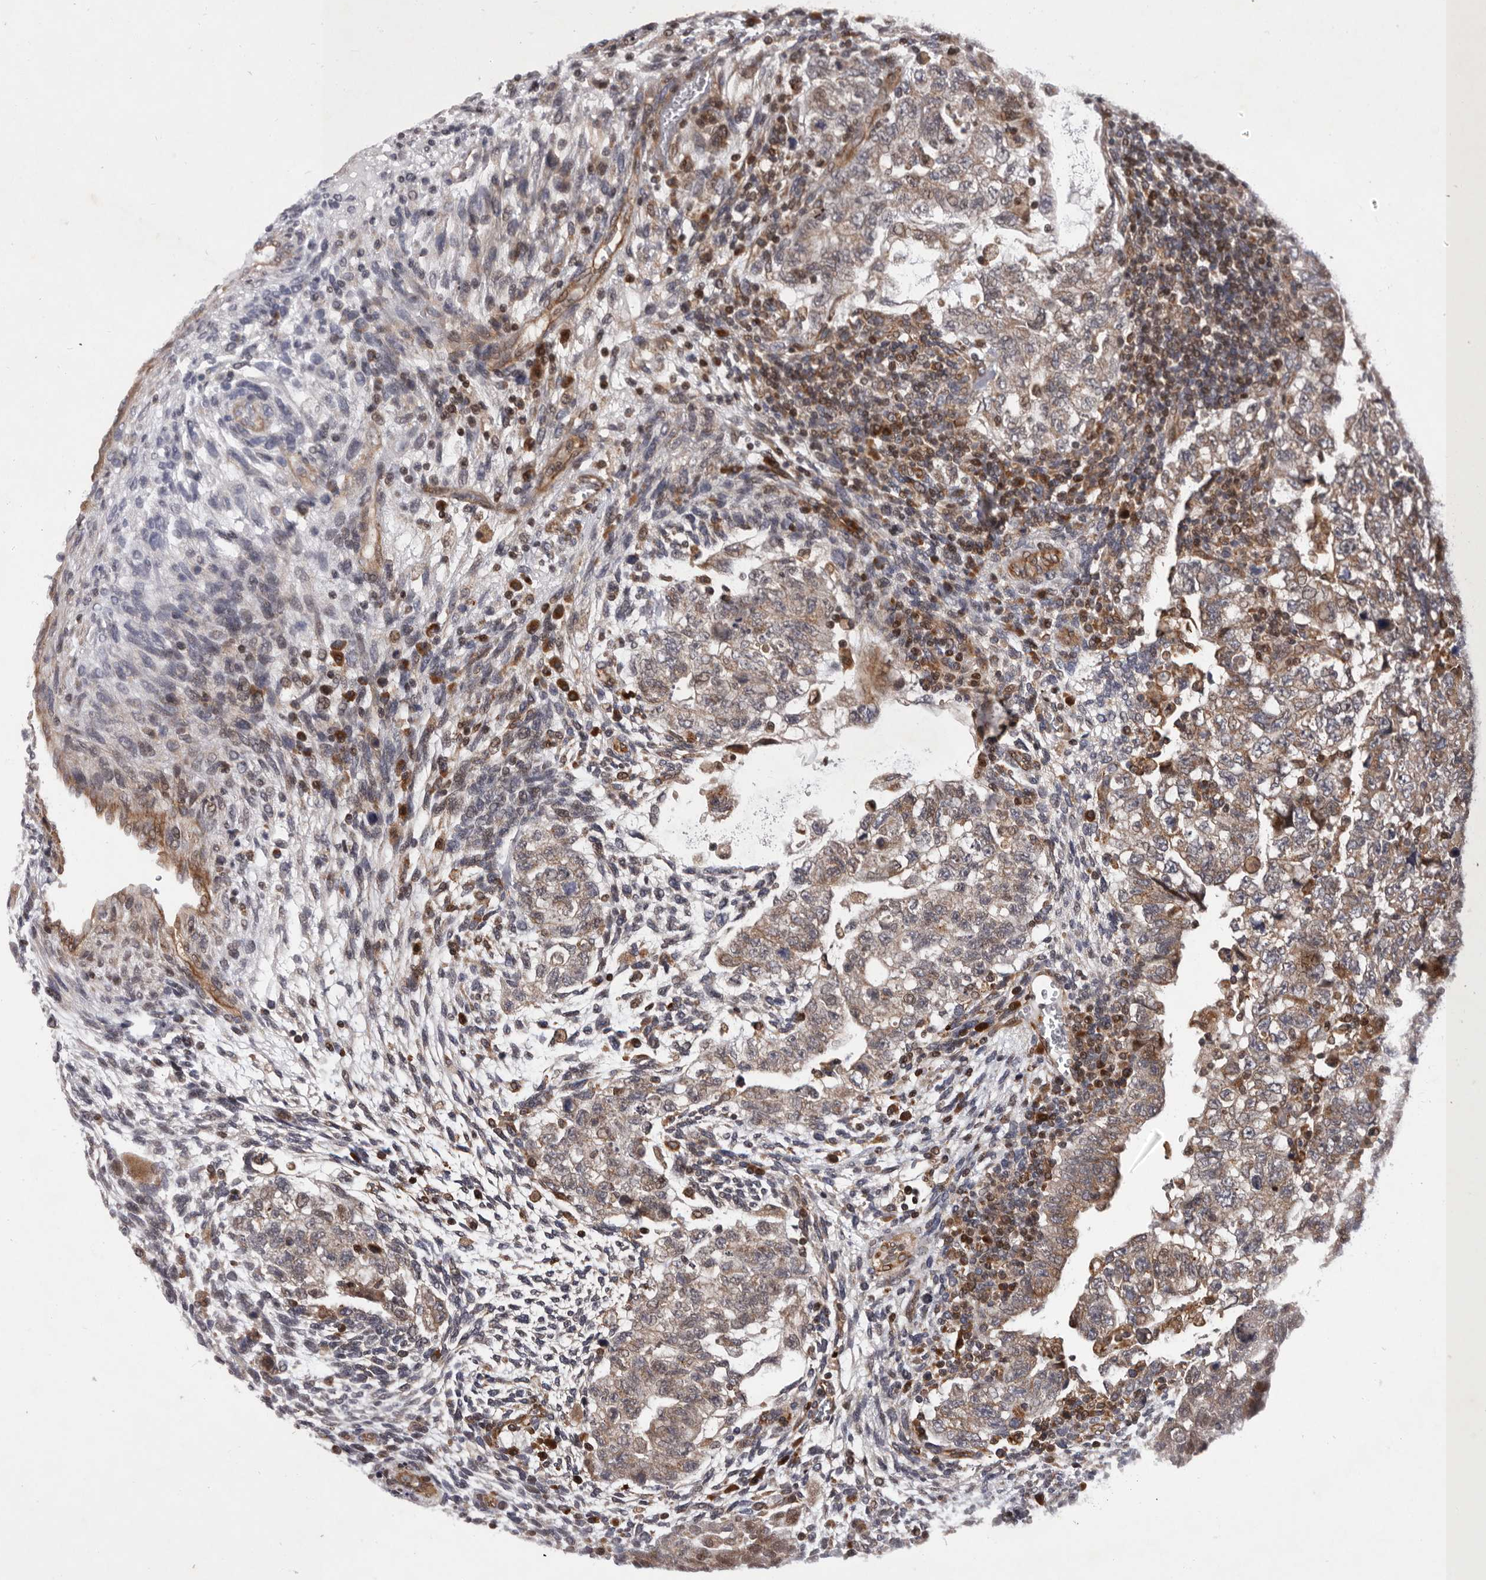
{"staining": {"intensity": "moderate", "quantity": "25%-75%", "location": "cytoplasmic/membranous,nuclear"}, "tissue": "testis cancer", "cell_type": "Tumor cells", "image_type": "cancer", "snomed": [{"axis": "morphology", "description": "Carcinoma, Embryonal, NOS"}, {"axis": "topography", "description": "Testis"}], "caption": "This micrograph displays IHC staining of testis embryonal carcinoma, with medium moderate cytoplasmic/membranous and nuclear expression in approximately 25%-75% of tumor cells.", "gene": "GADD45B", "patient": {"sex": "male", "age": 36}}